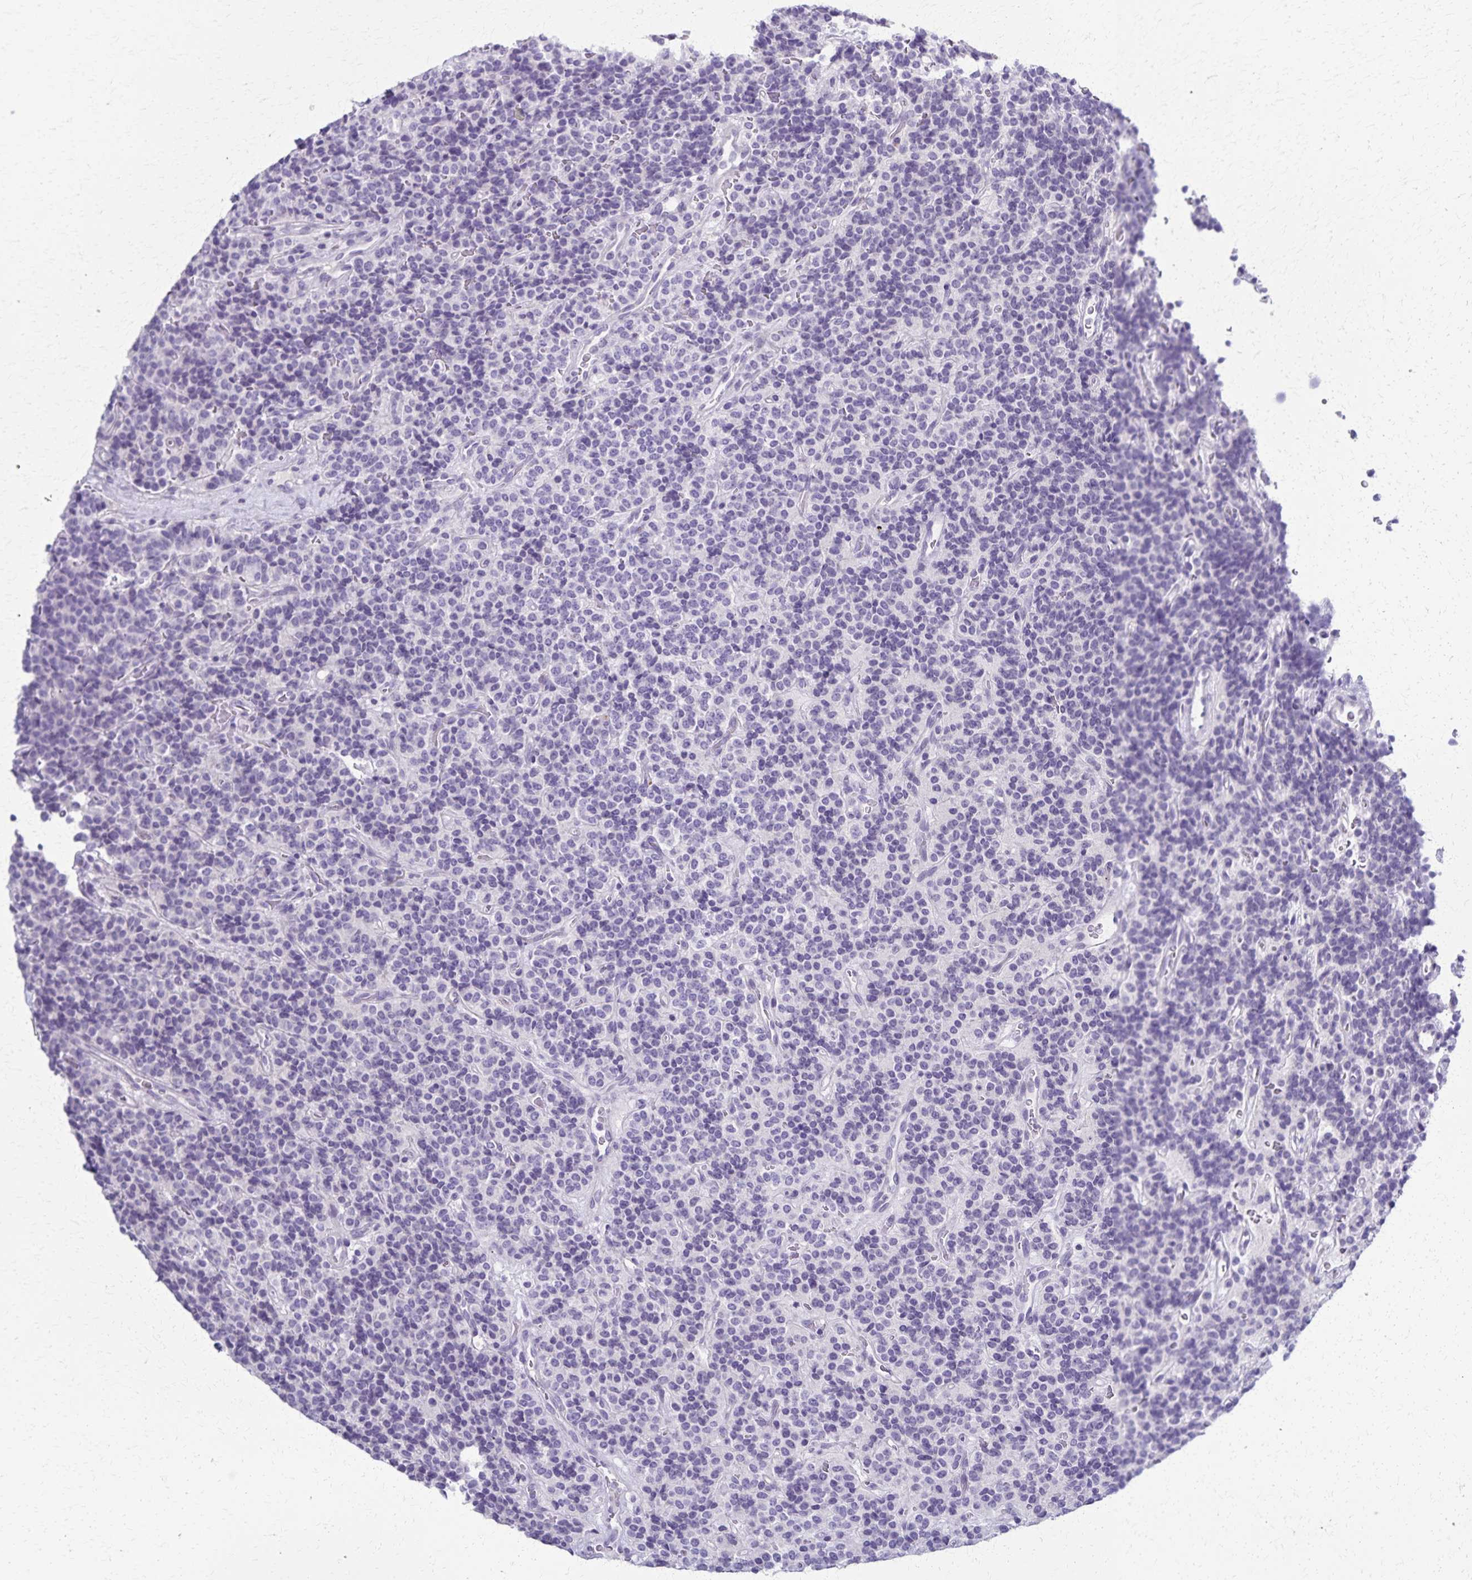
{"staining": {"intensity": "negative", "quantity": "none", "location": "none"}, "tissue": "carcinoid", "cell_type": "Tumor cells", "image_type": "cancer", "snomed": [{"axis": "morphology", "description": "Carcinoid, malignant, NOS"}, {"axis": "topography", "description": "Pancreas"}], "caption": "Tumor cells show no significant positivity in carcinoid (malignant).", "gene": "TMEM60", "patient": {"sex": "male", "age": 36}}